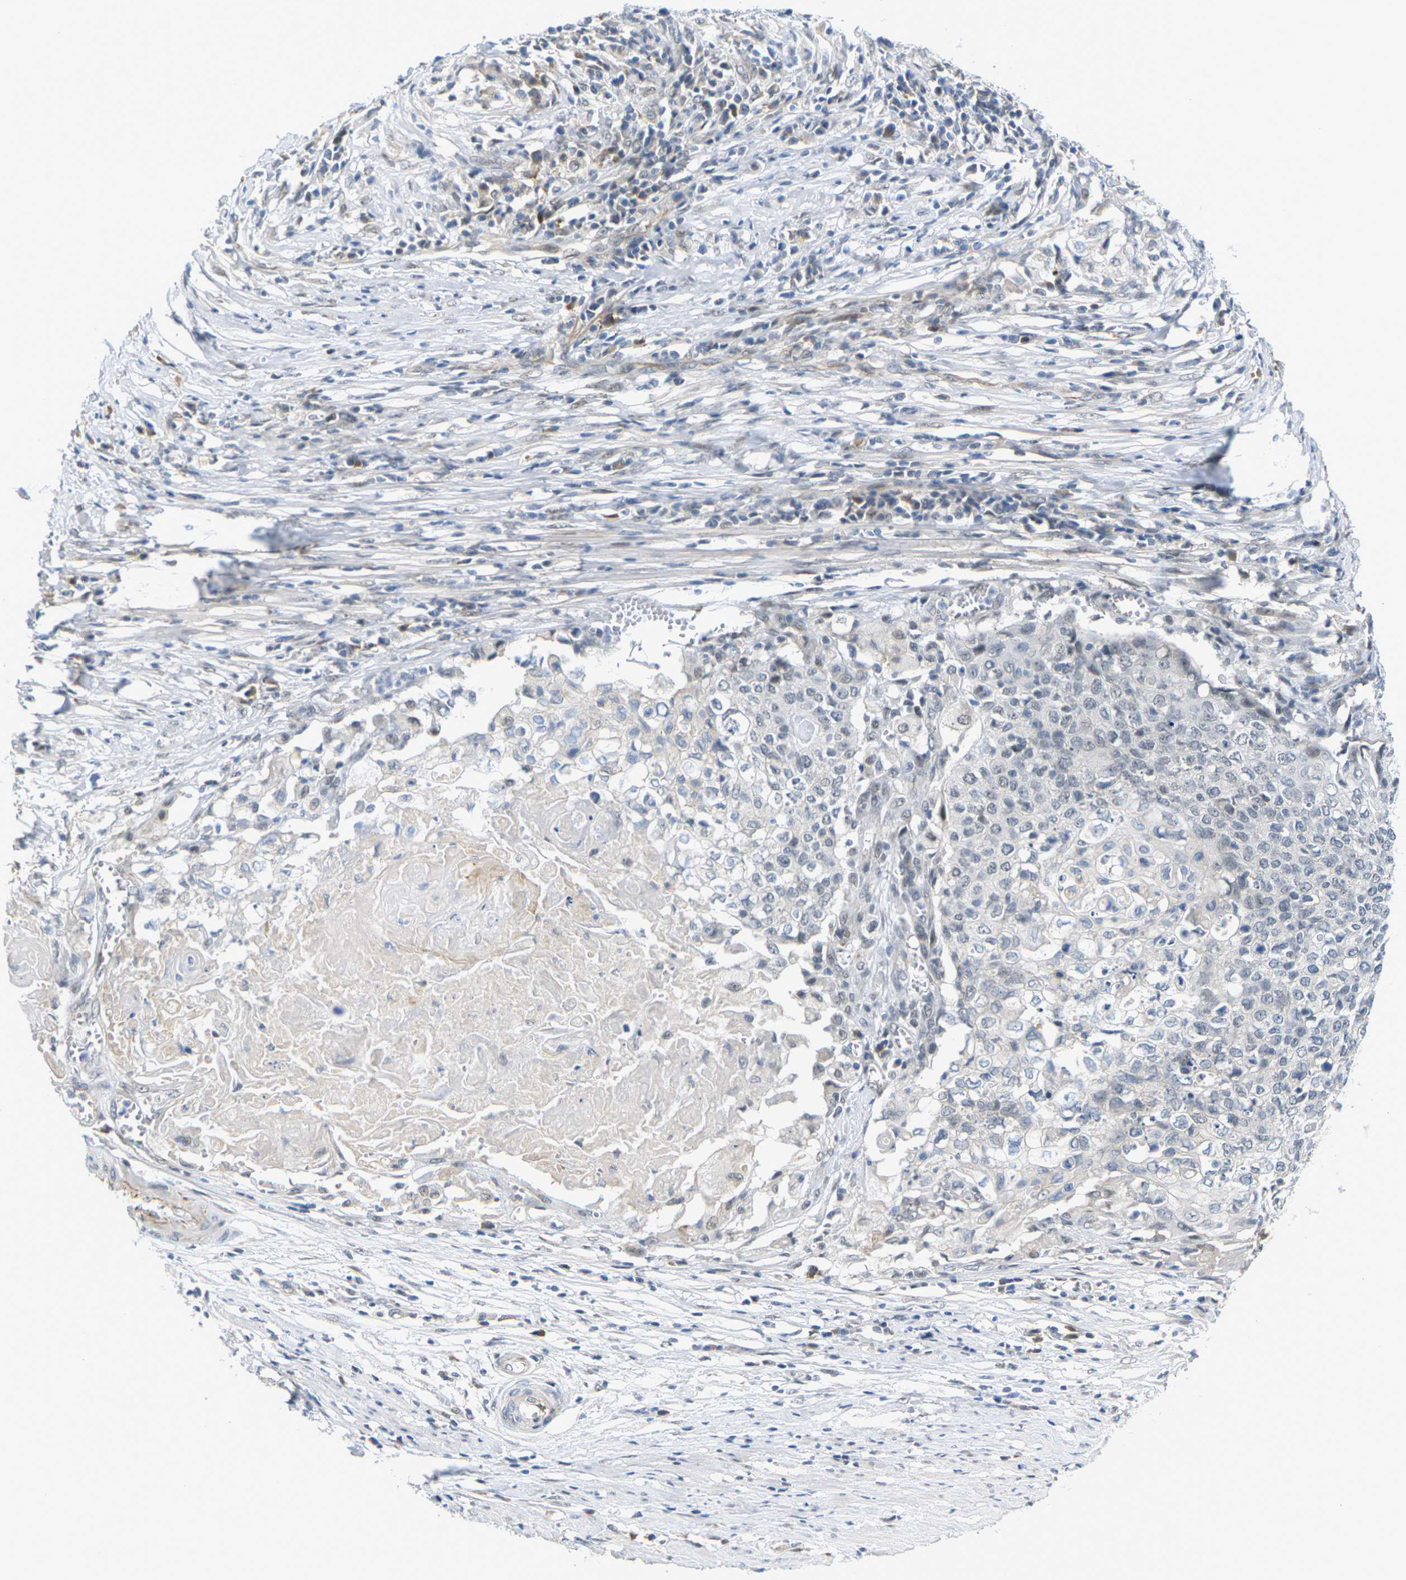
{"staining": {"intensity": "negative", "quantity": "none", "location": "none"}, "tissue": "cervical cancer", "cell_type": "Tumor cells", "image_type": "cancer", "snomed": [{"axis": "morphology", "description": "Squamous cell carcinoma, NOS"}, {"axis": "topography", "description": "Cervix"}], "caption": "The image reveals no significant staining in tumor cells of cervical cancer.", "gene": "PKP2", "patient": {"sex": "female", "age": 39}}